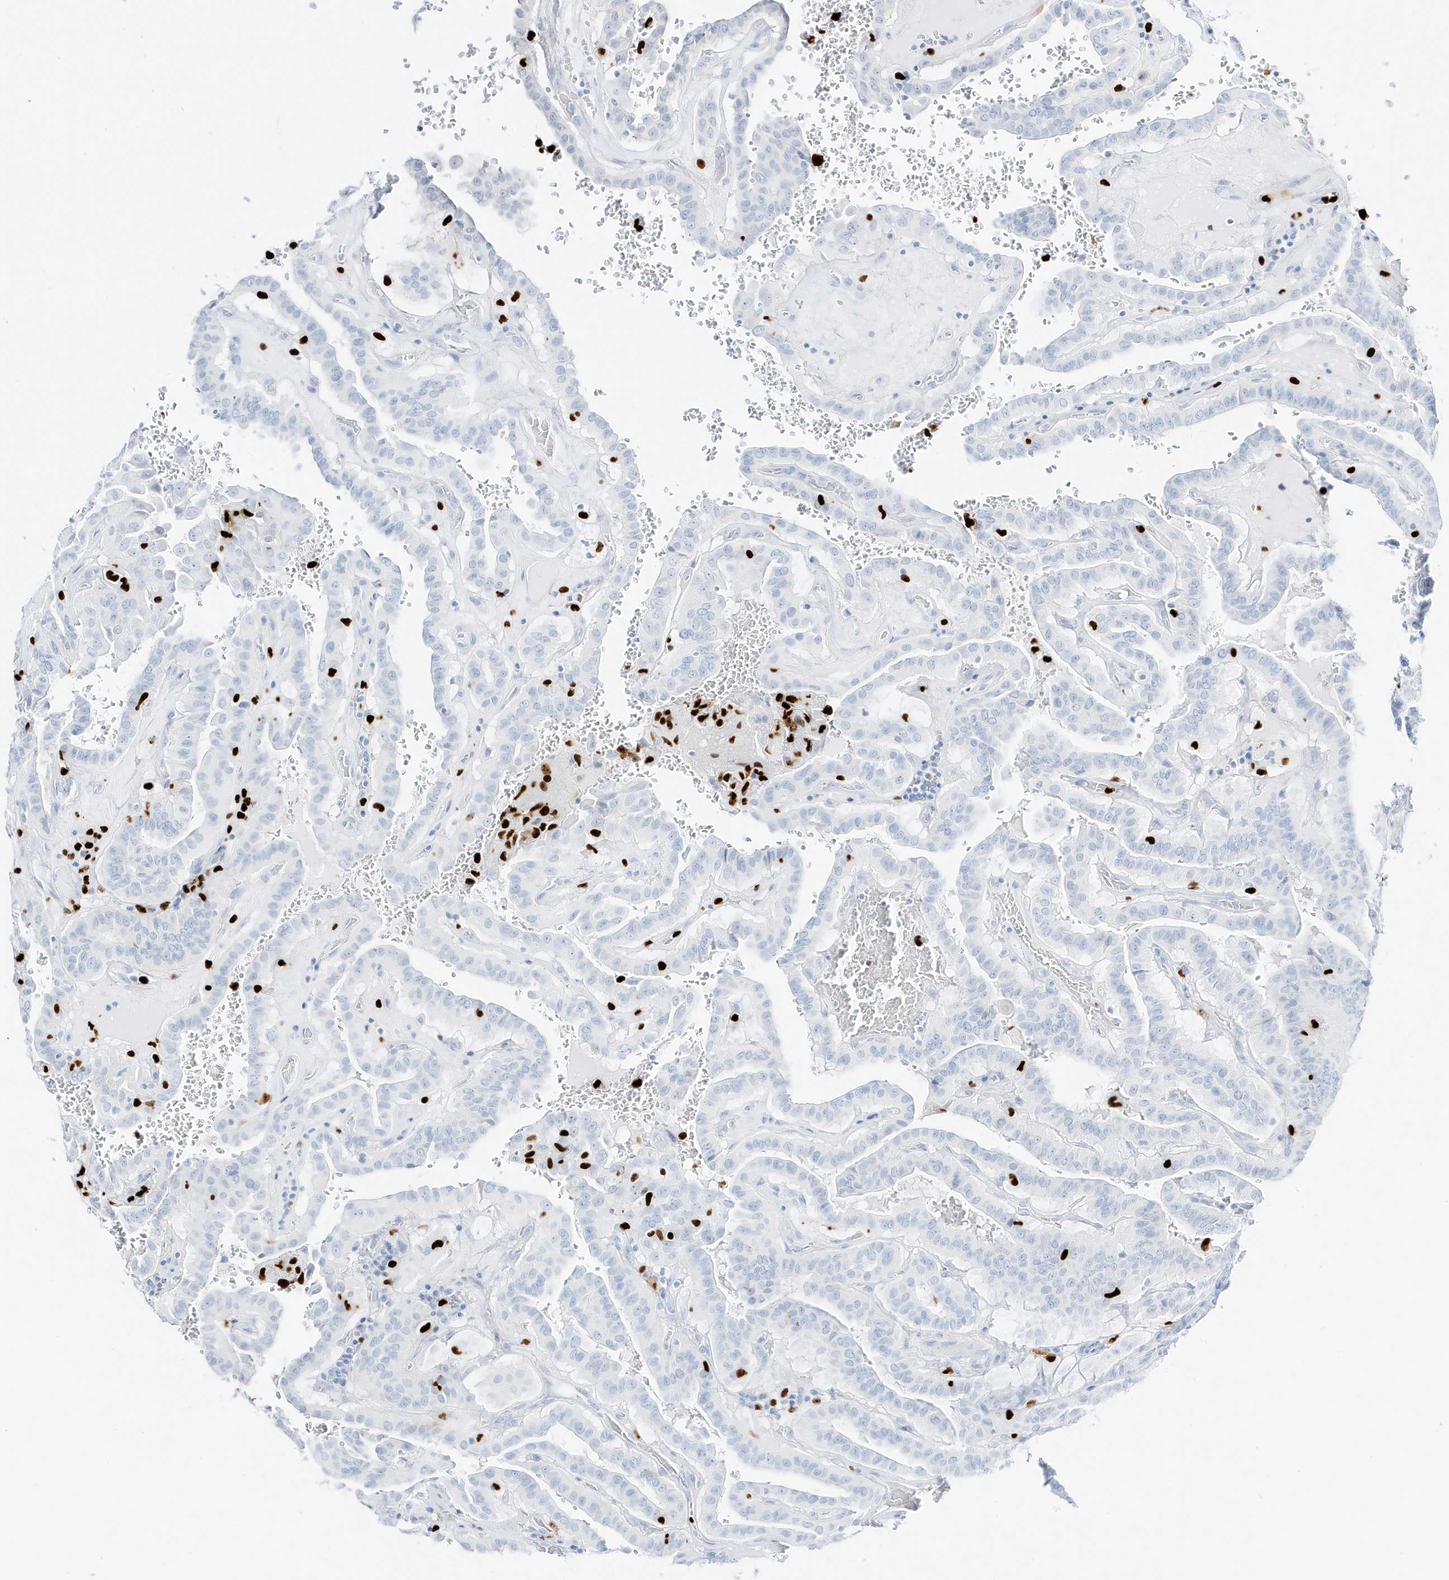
{"staining": {"intensity": "negative", "quantity": "none", "location": "none"}, "tissue": "thyroid cancer", "cell_type": "Tumor cells", "image_type": "cancer", "snomed": [{"axis": "morphology", "description": "Papillary adenocarcinoma, NOS"}, {"axis": "topography", "description": "Thyroid gland"}], "caption": "There is no significant expression in tumor cells of thyroid cancer (papillary adenocarcinoma).", "gene": "MNDA", "patient": {"sex": "male", "age": 77}}